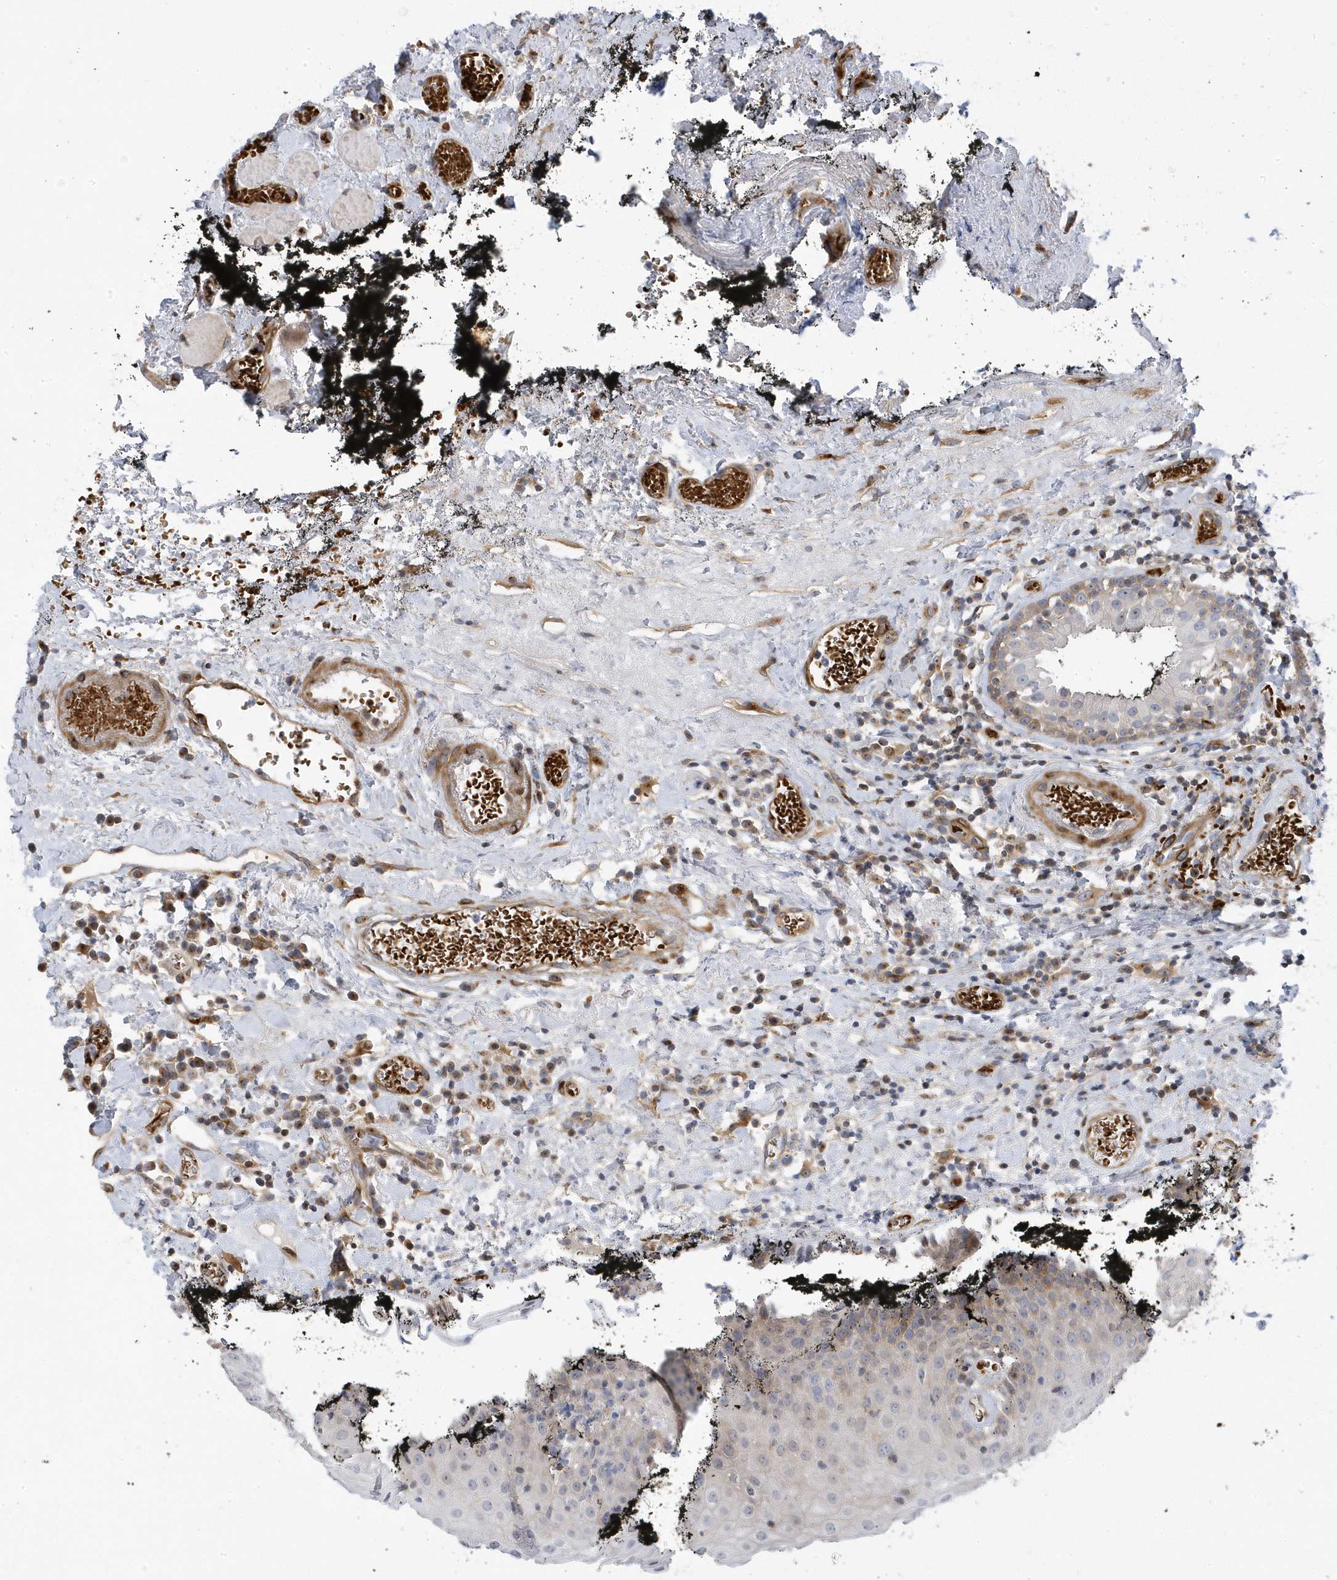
{"staining": {"intensity": "weak", "quantity": "25%-75%", "location": "cytoplasmic/membranous"}, "tissue": "oral mucosa", "cell_type": "Squamous epithelial cells", "image_type": "normal", "snomed": [{"axis": "morphology", "description": "Normal tissue, NOS"}, {"axis": "topography", "description": "Oral tissue"}], "caption": "Oral mucosa stained with a brown dye displays weak cytoplasmic/membranous positive expression in approximately 25%-75% of squamous epithelial cells.", "gene": "MAP7D3", "patient": {"sex": "male", "age": 74}}